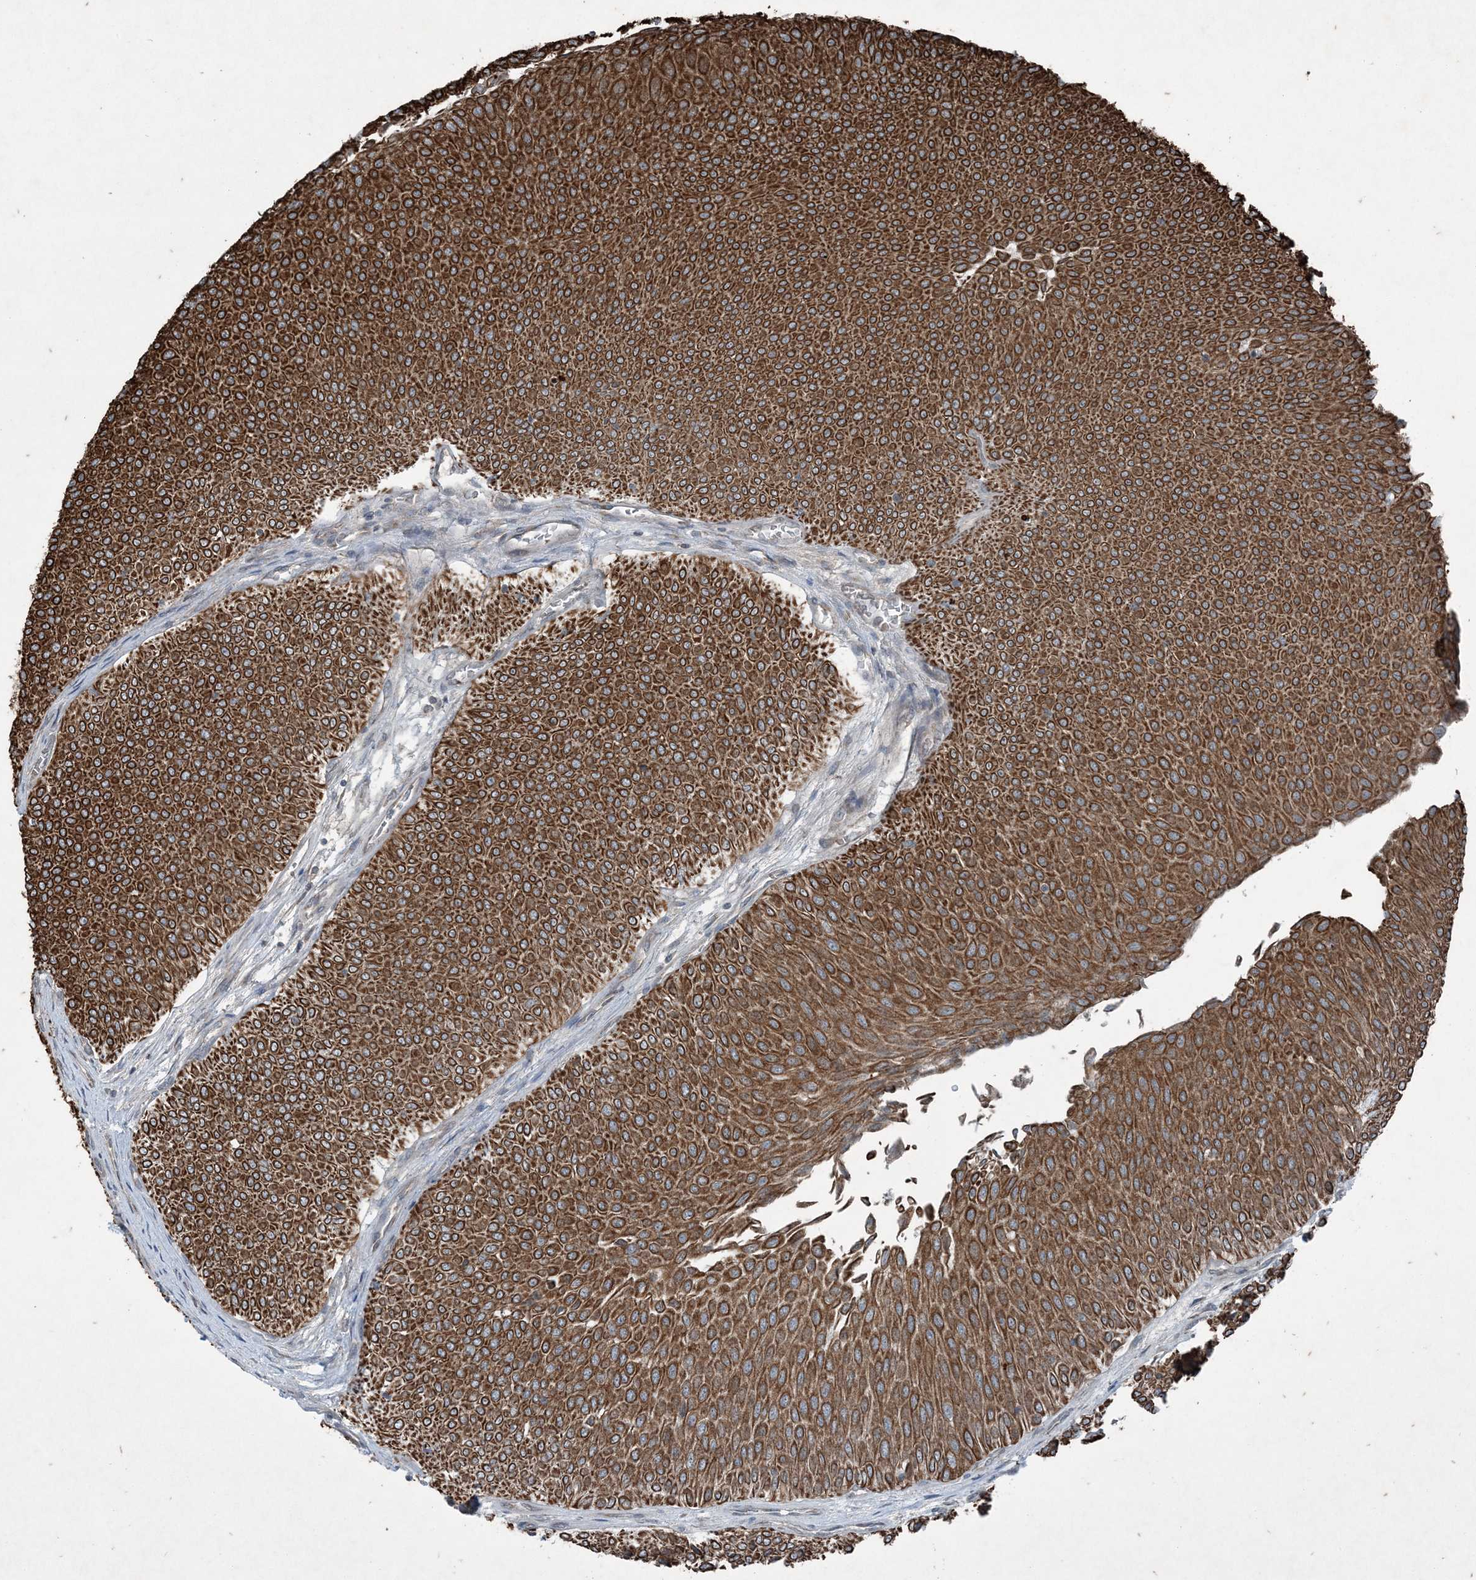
{"staining": {"intensity": "strong", "quantity": ">75%", "location": "cytoplasmic/membranous"}, "tissue": "urothelial cancer", "cell_type": "Tumor cells", "image_type": "cancer", "snomed": [{"axis": "morphology", "description": "Urothelial carcinoma, Low grade"}, {"axis": "topography", "description": "Urinary bladder"}], "caption": "Immunohistochemical staining of low-grade urothelial carcinoma exhibits strong cytoplasmic/membranous protein positivity in approximately >75% of tumor cells.", "gene": "PC", "patient": {"sex": "male", "age": 78}}